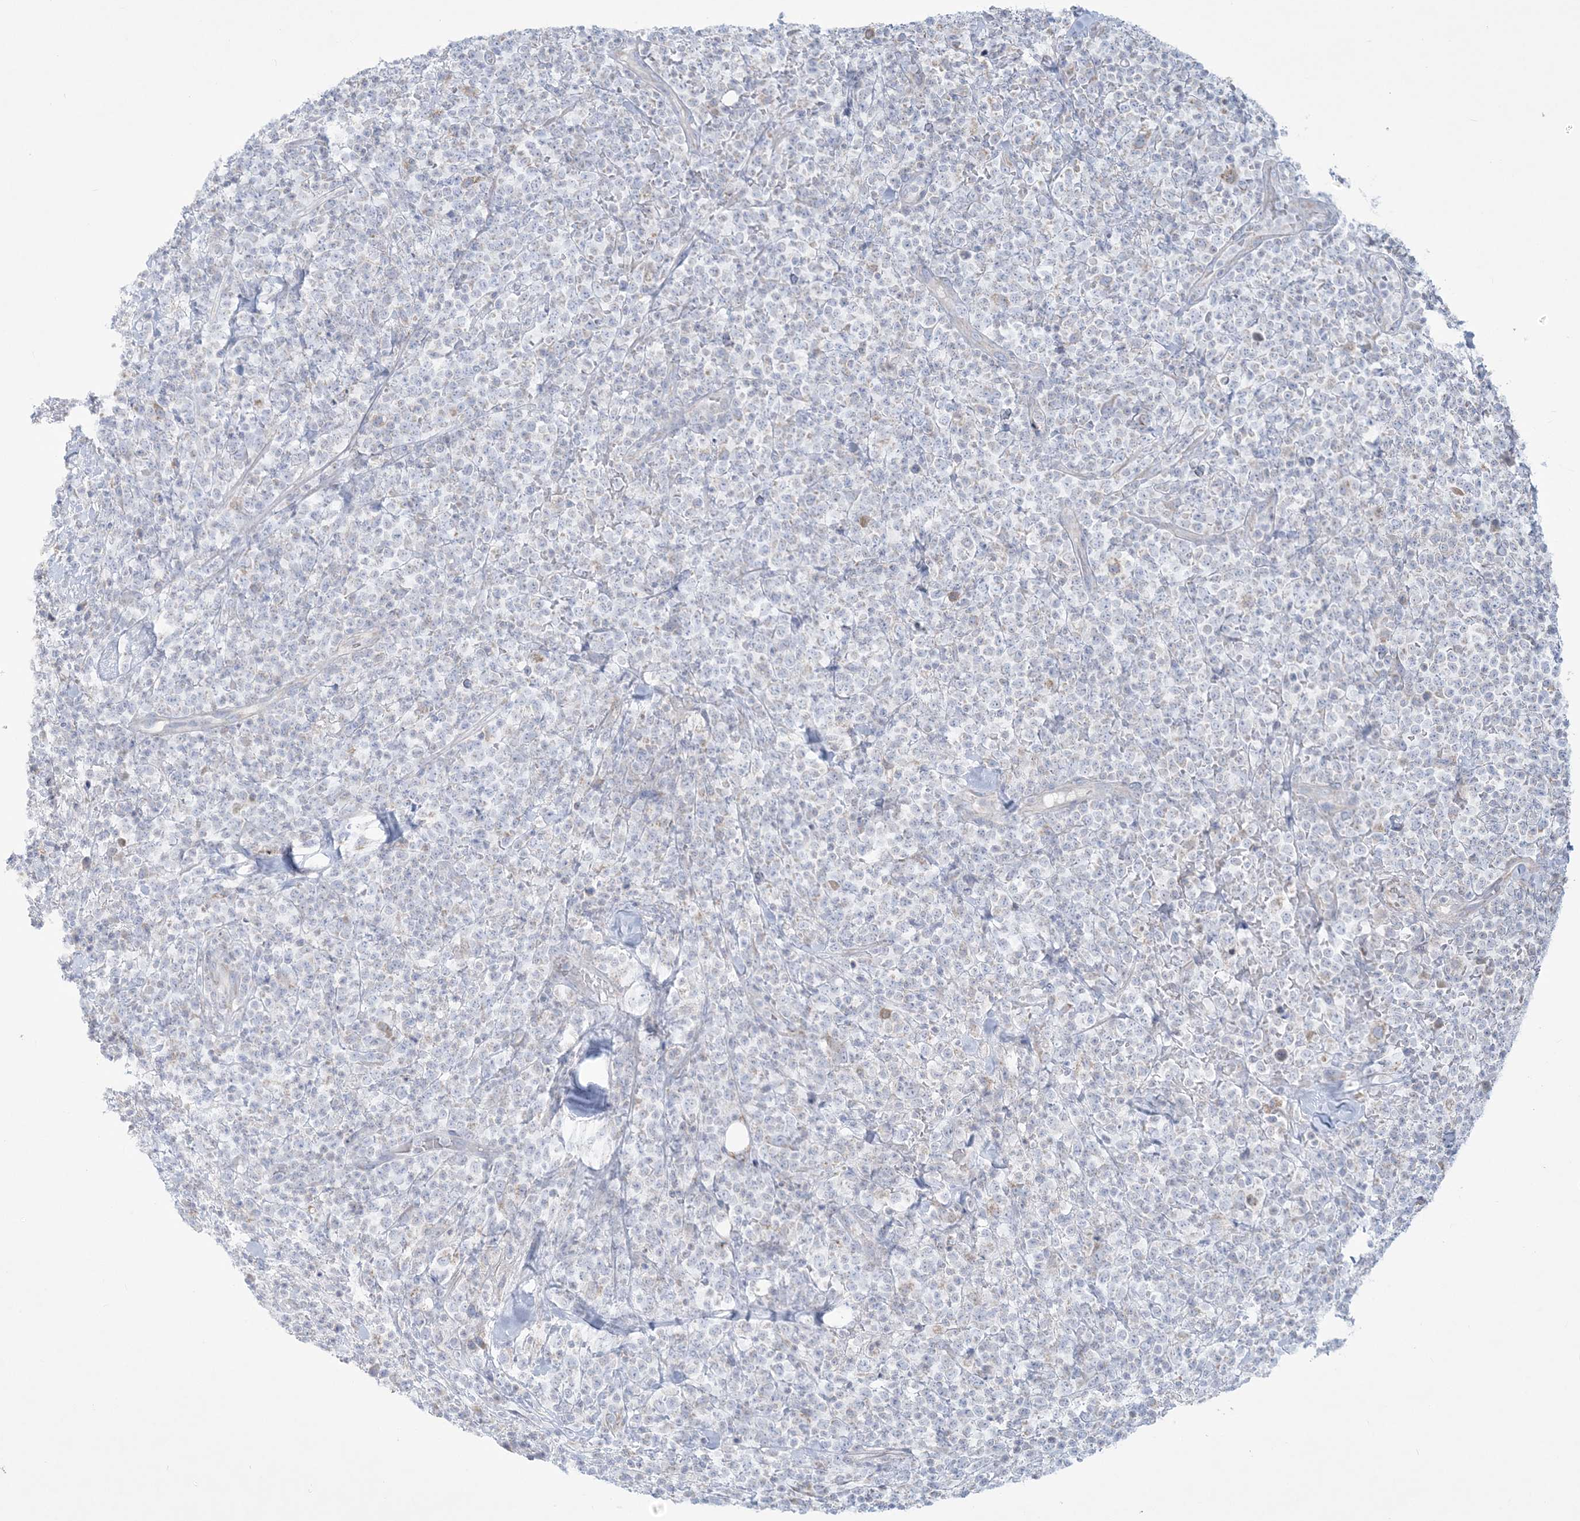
{"staining": {"intensity": "weak", "quantity": "<25%", "location": "cytoplasmic/membranous"}, "tissue": "lymphoma", "cell_type": "Tumor cells", "image_type": "cancer", "snomed": [{"axis": "morphology", "description": "Malignant lymphoma, non-Hodgkin's type, High grade"}, {"axis": "topography", "description": "Colon"}], "caption": "This is an immunohistochemistry (IHC) micrograph of high-grade malignant lymphoma, non-Hodgkin's type. There is no staining in tumor cells.", "gene": "TBC1D7", "patient": {"sex": "female", "age": 53}}